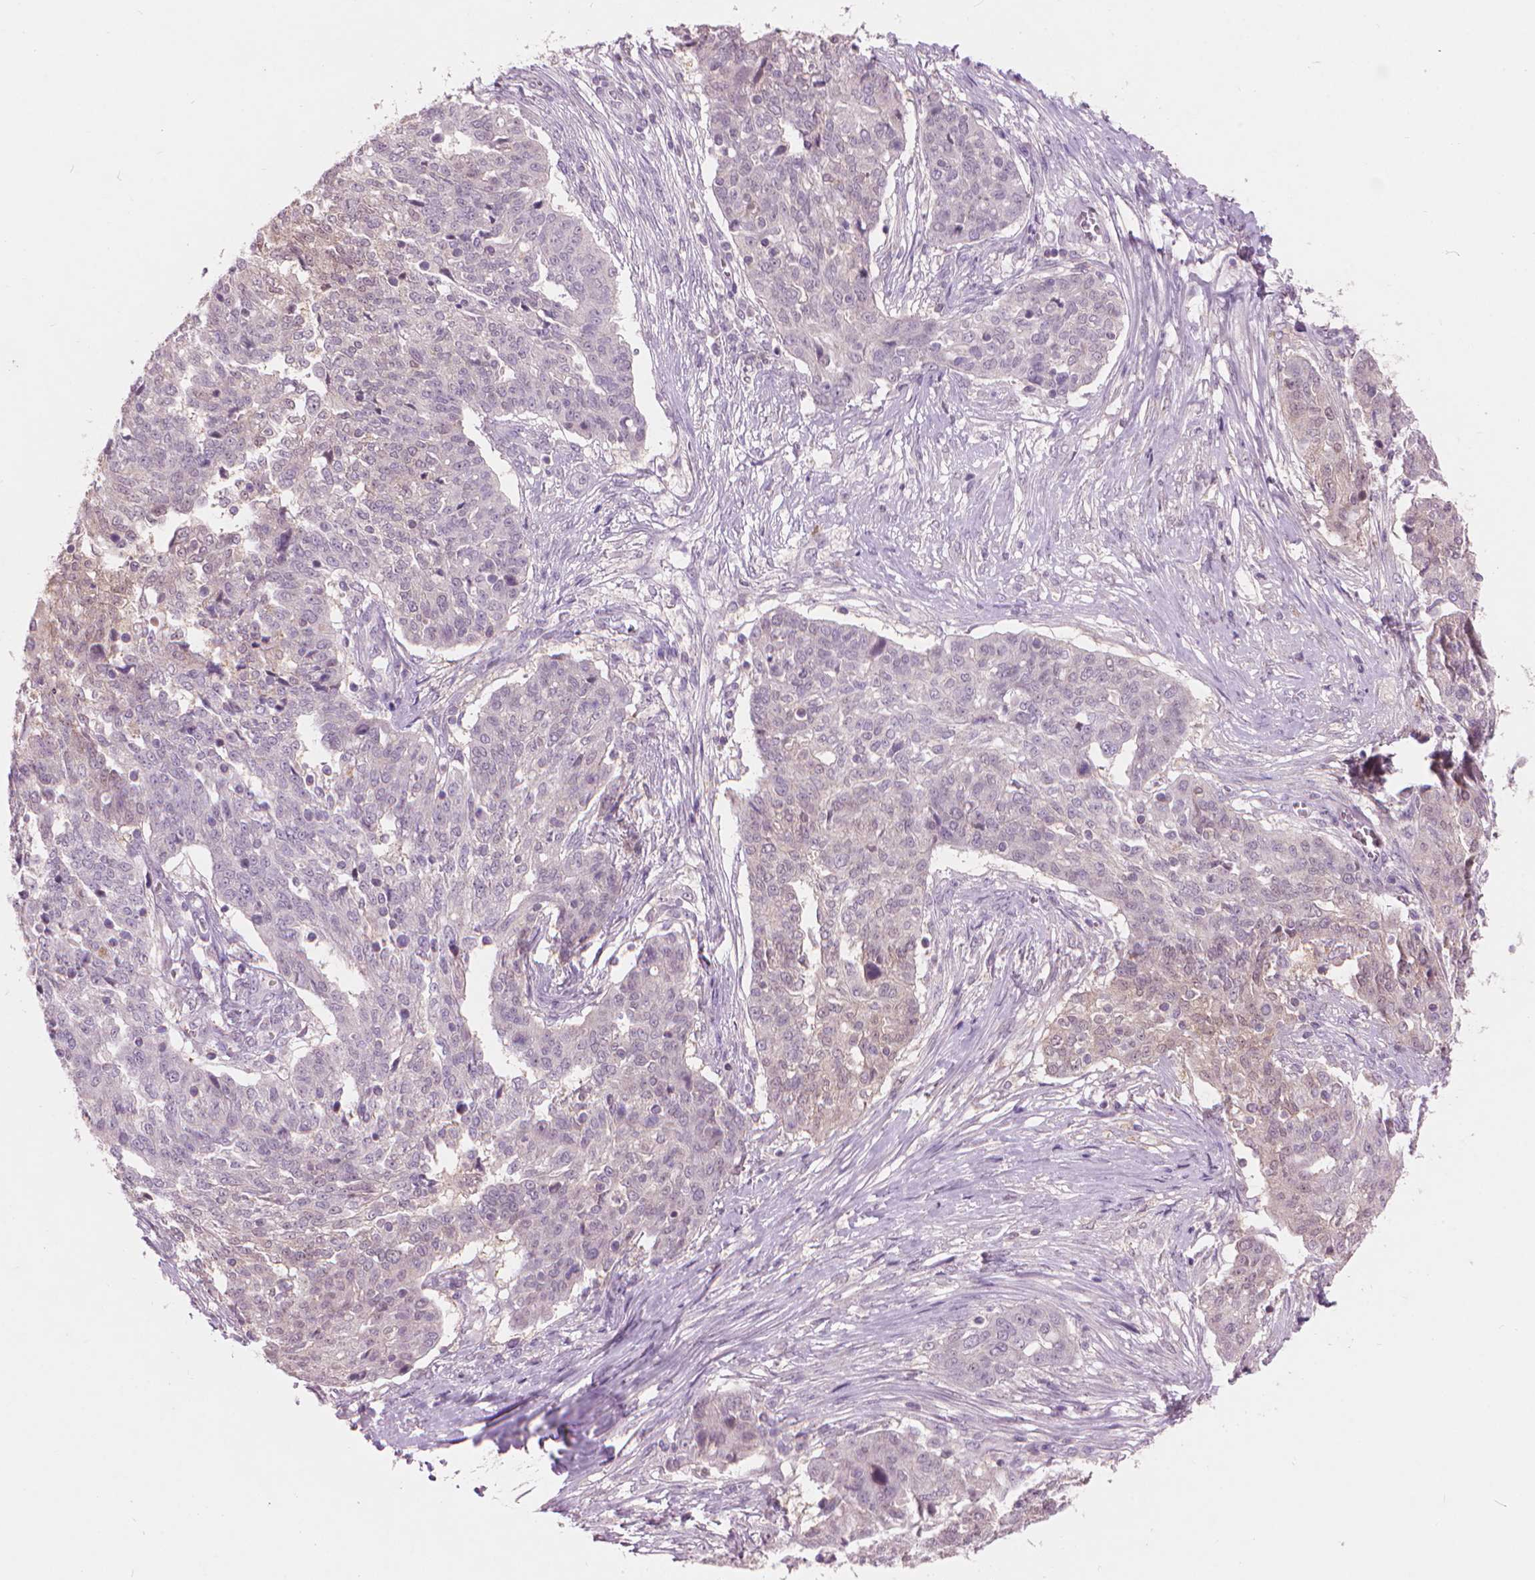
{"staining": {"intensity": "negative", "quantity": "none", "location": "none"}, "tissue": "ovarian cancer", "cell_type": "Tumor cells", "image_type": "cancer", "snomed": [{"axis": "morphology", "description": "Cystadenocarcinoma, serous, NOS"}, {"axis": "topography", "description": "Ovary"}], "caption": "This is an immunohistochemistry histopathology image of ovarian cancer (serous cystadenocarcinoma). There is no positivity in tumor cells.", "gene": "ENO2", "patient": {"sex": "female", "age": 67}}